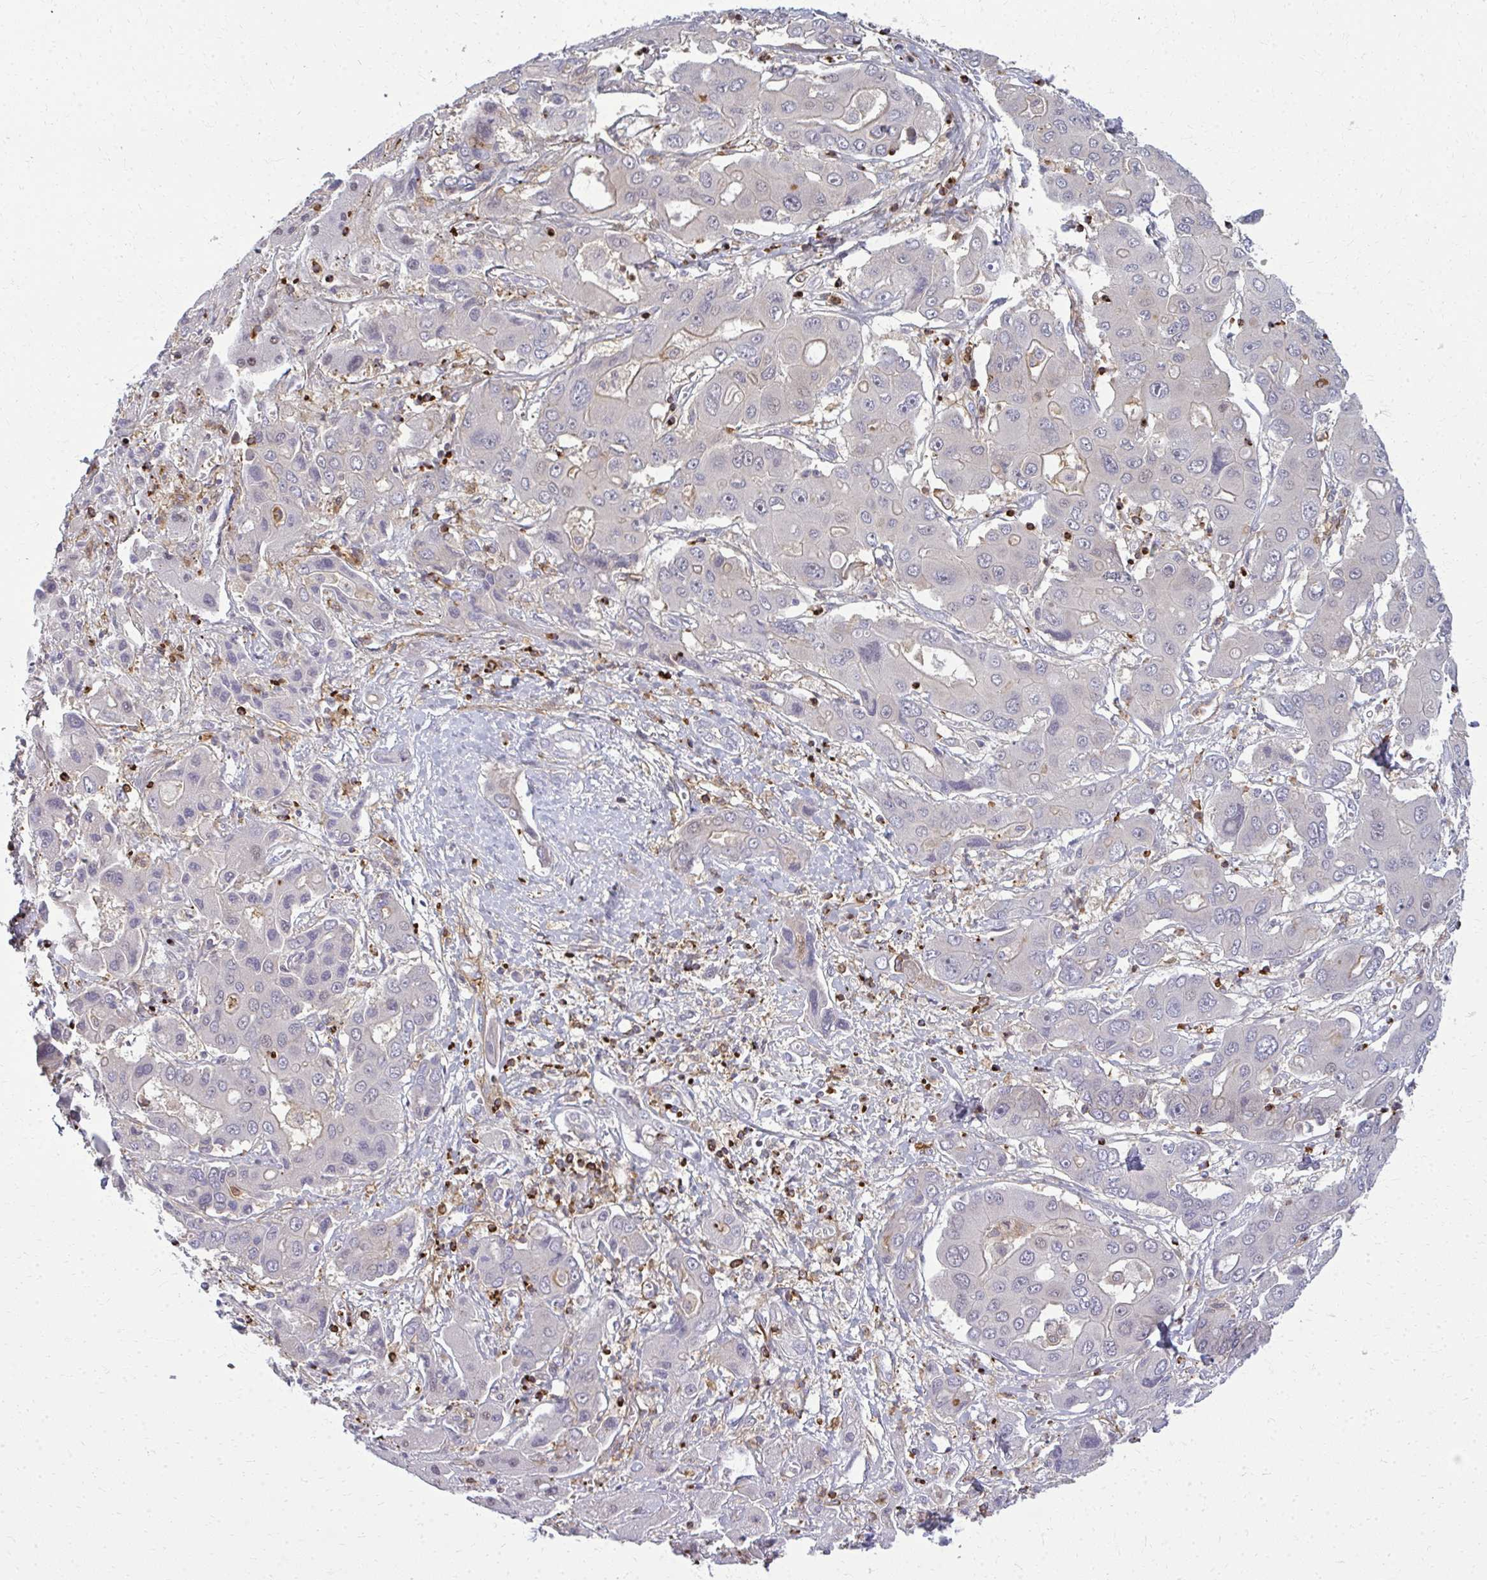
{"staining": {"intensity": "negative", "quantity": "none", "location": "none"}, "tissue": "liver cancer", "cell_type": "Tumor cells", "image_type": "cancer", "snomed": [{"axis": "morphology", "description": "Cholangiocarcinoma"}, {"axis": "topography", "description": "Liver"}], "caption": "A high-resolution image shows immunohistochemistry (IHC) staining of liver cancer (cholangiocarcinoma), which reveals no significant staining in tumor cells.", "gene": "AP5M1", "patient": {"sex": "male", "age": 67}}